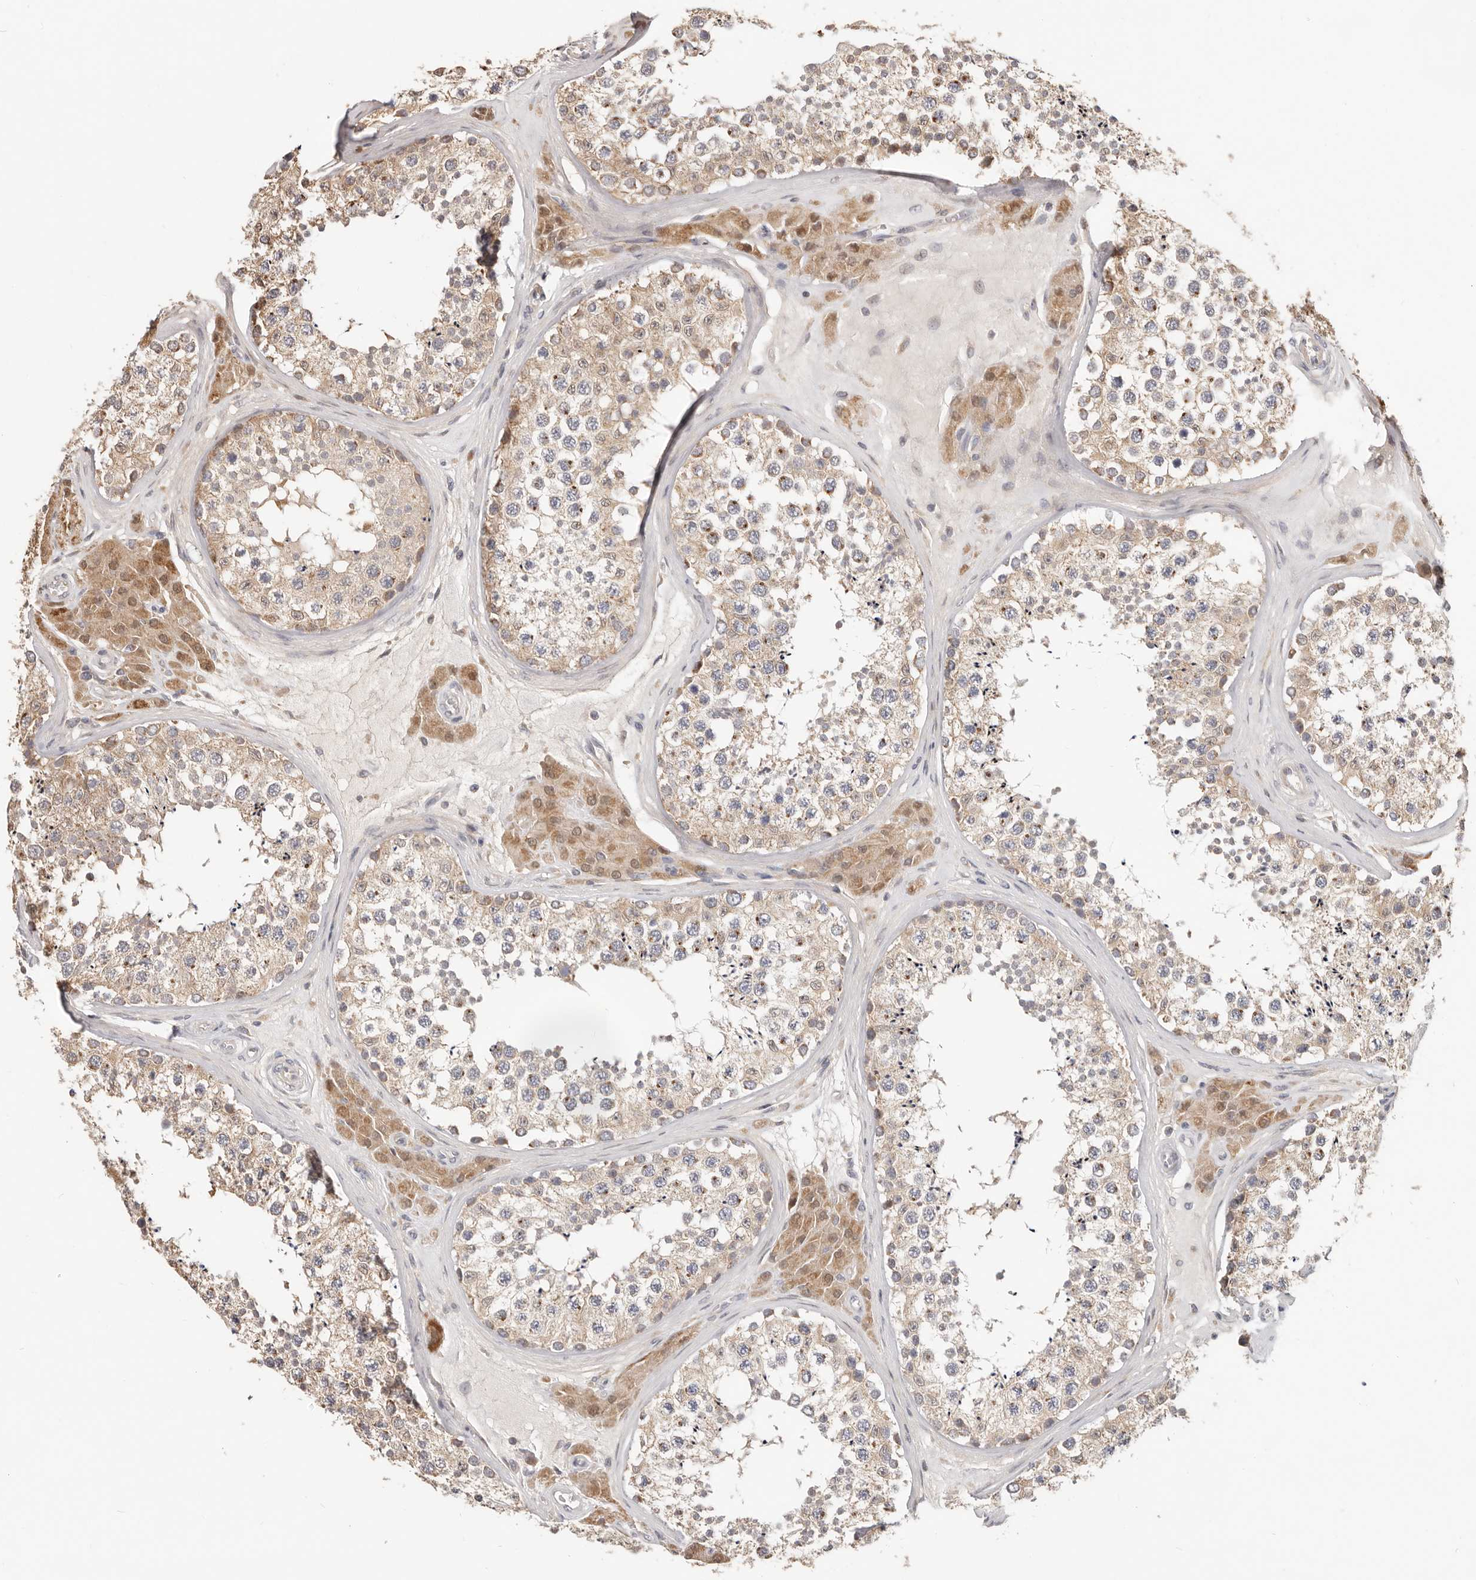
{"staining": {"intensity": "moderate", "quantity": "25%-75%", "location": "cytoplasmic/membranous"}, "tissue": "testis", "cell_type": "Cells in seminiferous ducts", "image_type": "normal", "snomed": [{"axis": "morphology", "description": "Normal tissue, NOS"}, {"axis": "topography", "description": "Testis"}], "caption": "Immunohistochemistry of benign testis reveals medium levels of moderate cytoplasmic/membranous staining in about 25%-75% of cells in seminiferous ducts.", "gene": "LRP6", "patient": {"sex": "male", "age": 46}}